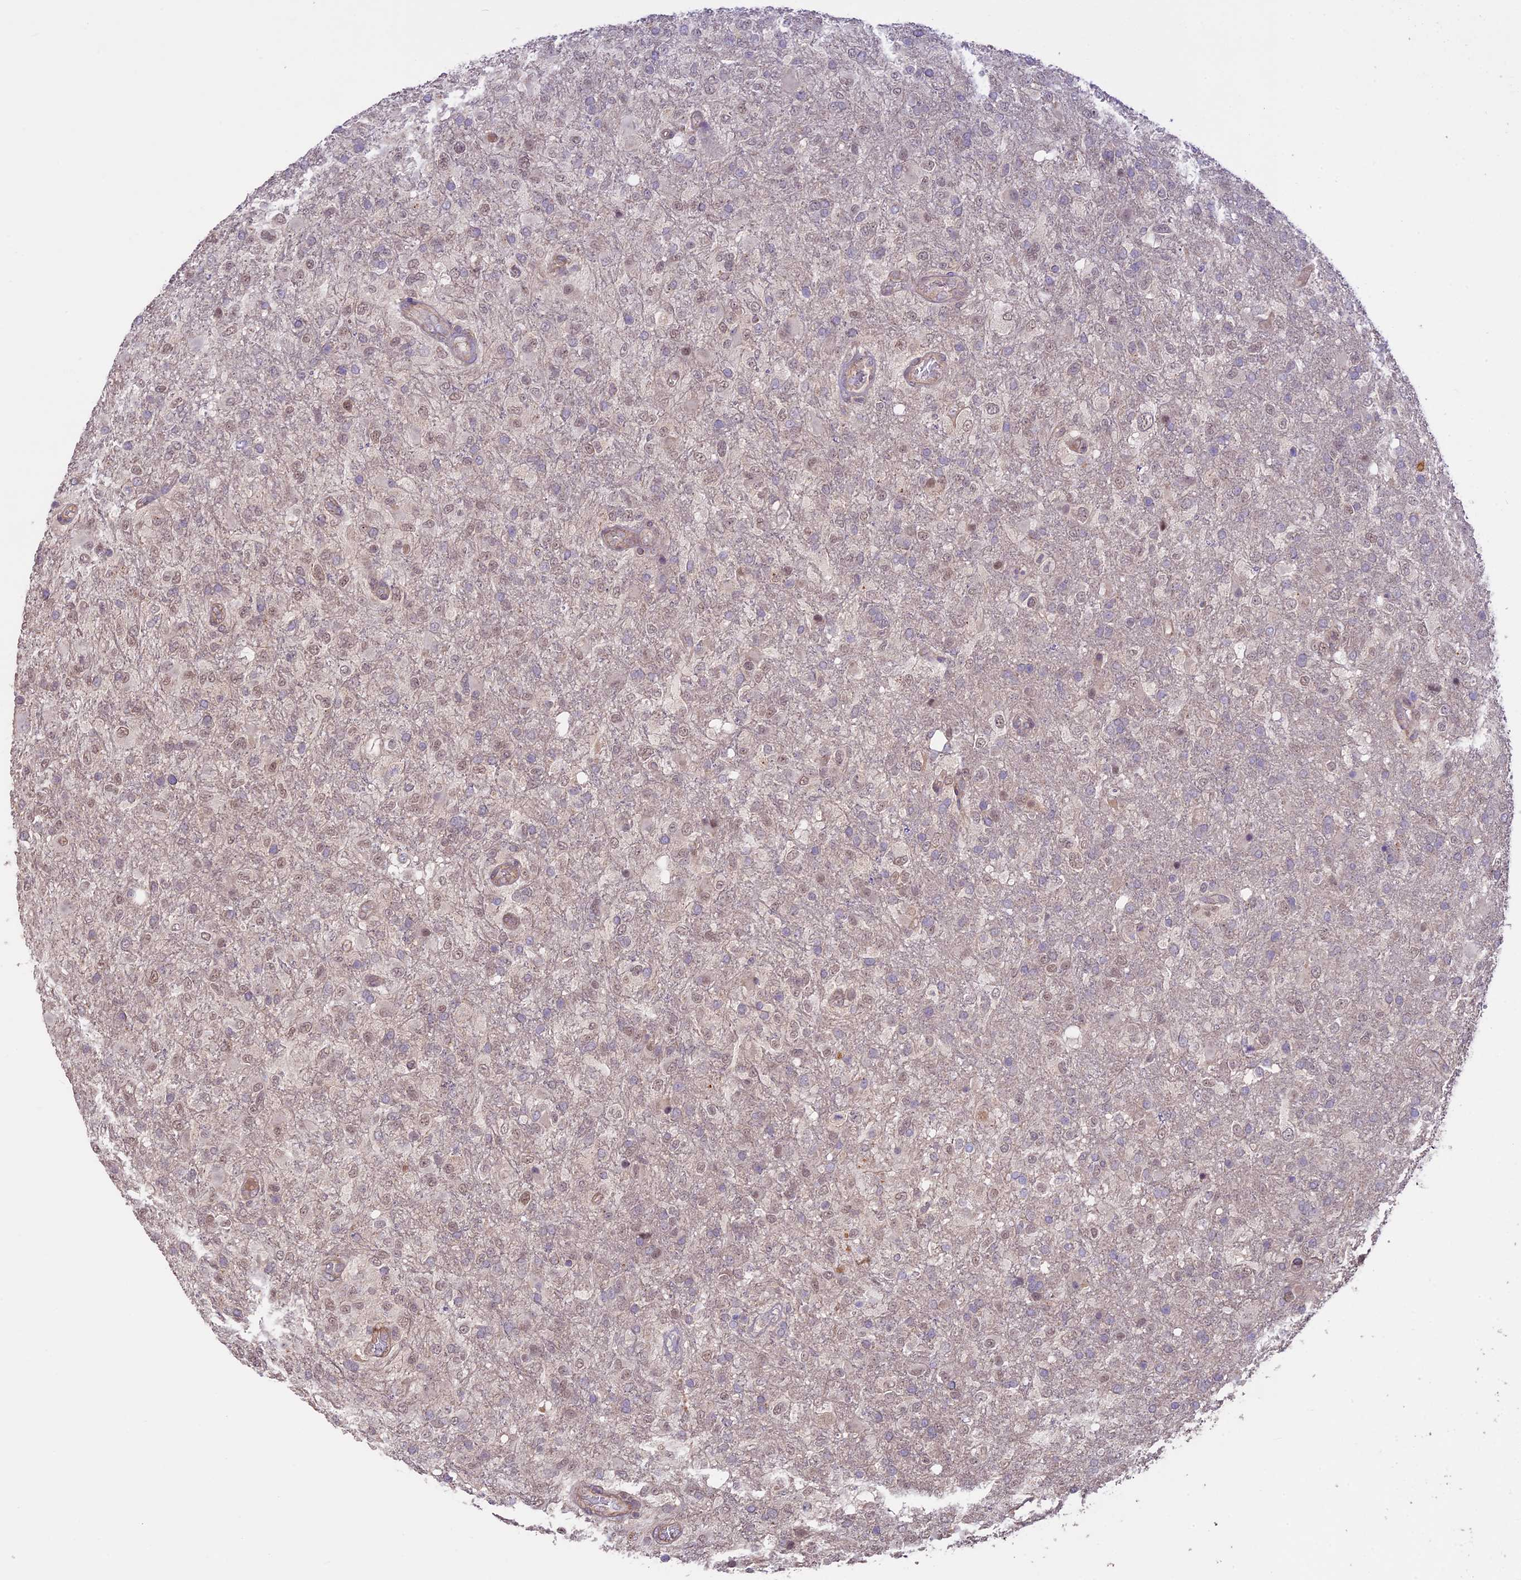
{"staining": {"intensity": "weak", "quantity": "<25%", "location": "nuclear"}, "tissue": "glioma", "cell_type": "Tumor cells", "image_type": "cancer", "snomed": [{"axis": "morphology", "description": "Glioma, malignant, High grade"}, {"axis": "topography", "description": "Brain"}], "caption": "Tumor cells are negative for protein expression in human malignant glioma (high-grade).", "gene": "BCAS4", "patient": {"sex": "female", "age": 74}}